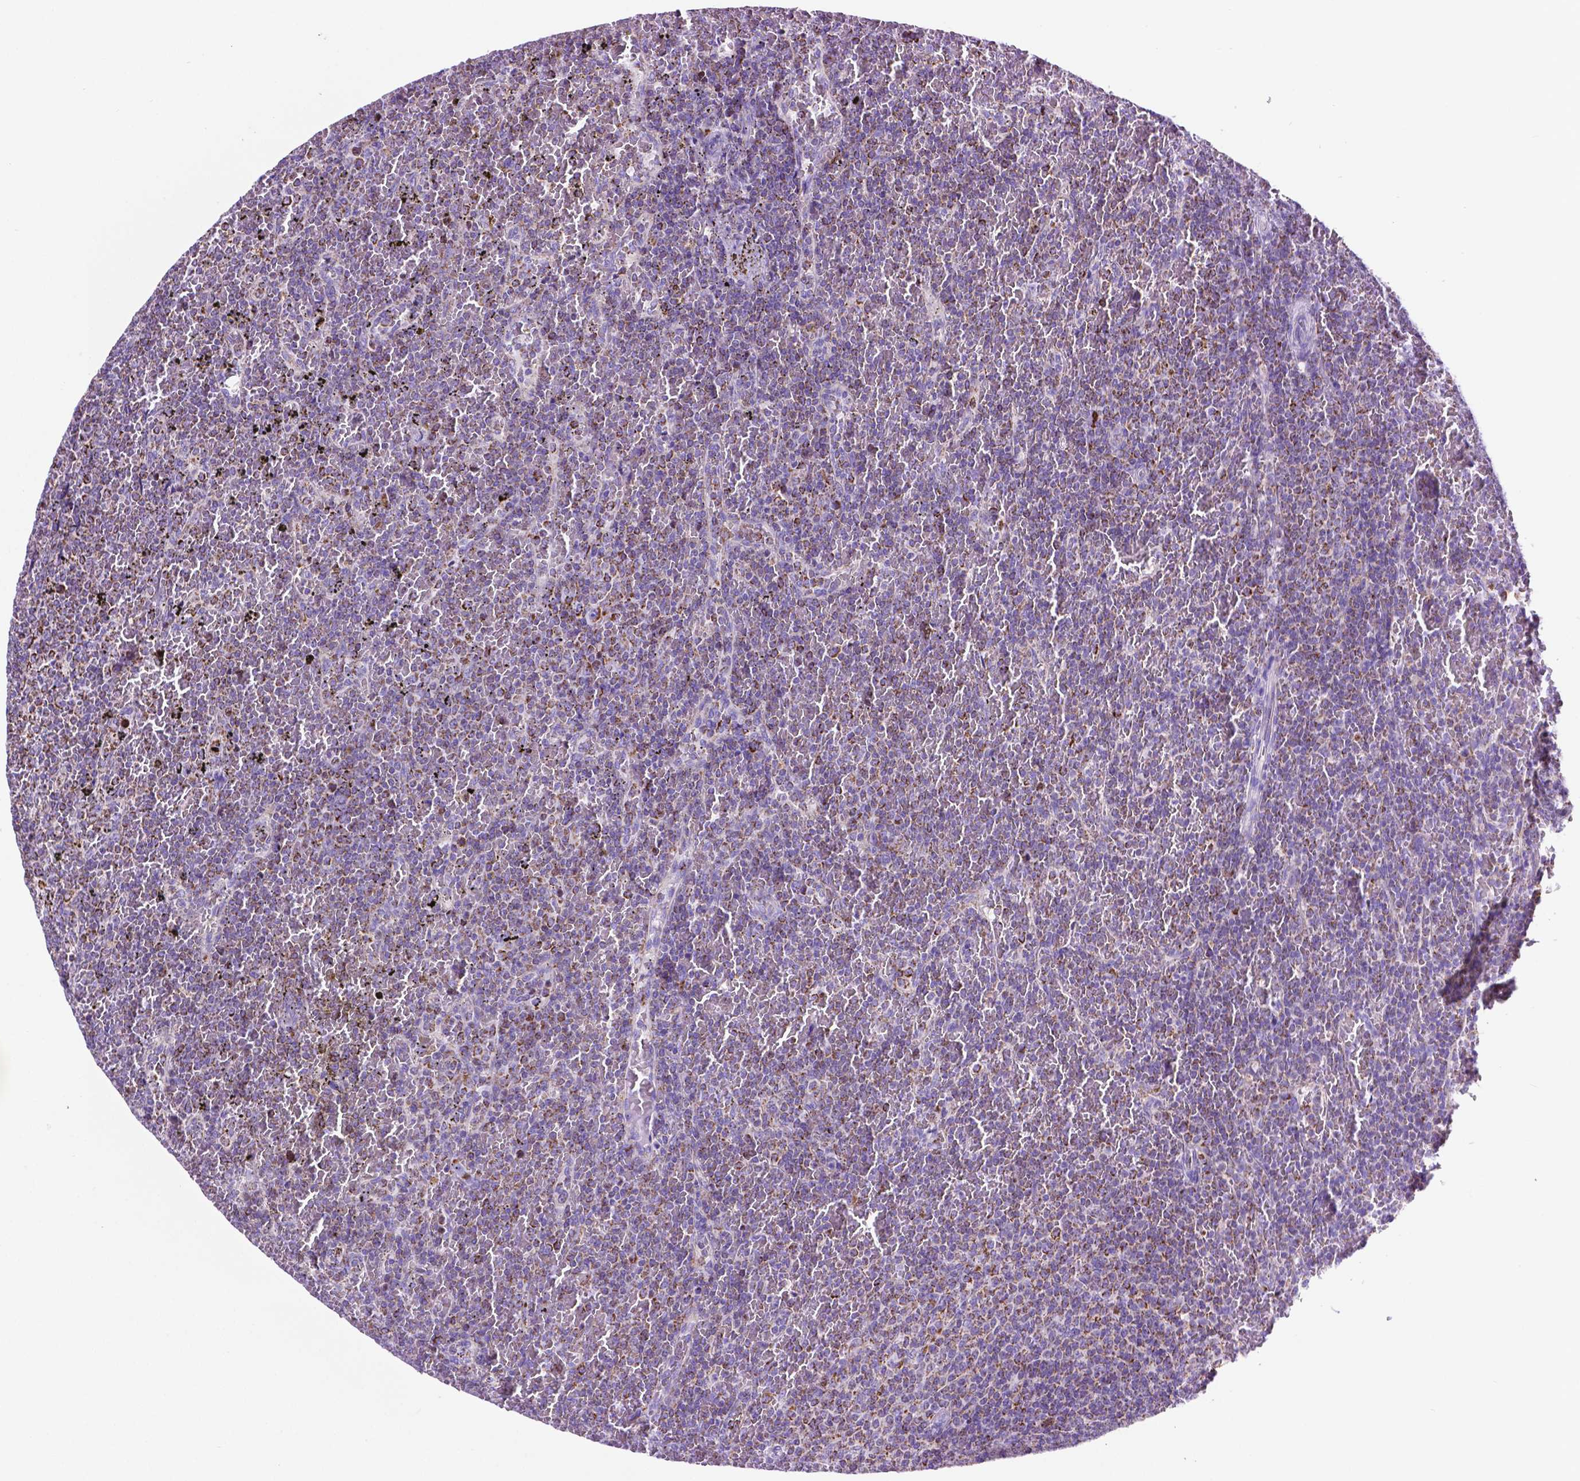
{"staining": {"intensity": "moderate", "quantity": ">75%", "location": "cytoplasmic/membranous"}, "tissue": "lymphoma", "cell_type": "Tumor cells", "image_type": "cancer", "snomed": [{"axis": "morphology", "description": "Malignant lymphoma, non-Hodgkin's type, Low grade"}, {"axis": "topography", "description": "Spleen"}], "caption": "Immunohistochemistry (IHC) (DAB) staining of malignant lymphoma, non-Hodgkin's type (low-grade) demonstrates moderate cytoplasmic/membranous protein positivity in about >75% of tumor cells. Immunohistochemistry (IHC) stains the protein in brown and the nuclei are stained blue.", "gene": "GDPD5", "patient": {"sex": "female", "age": 77}}